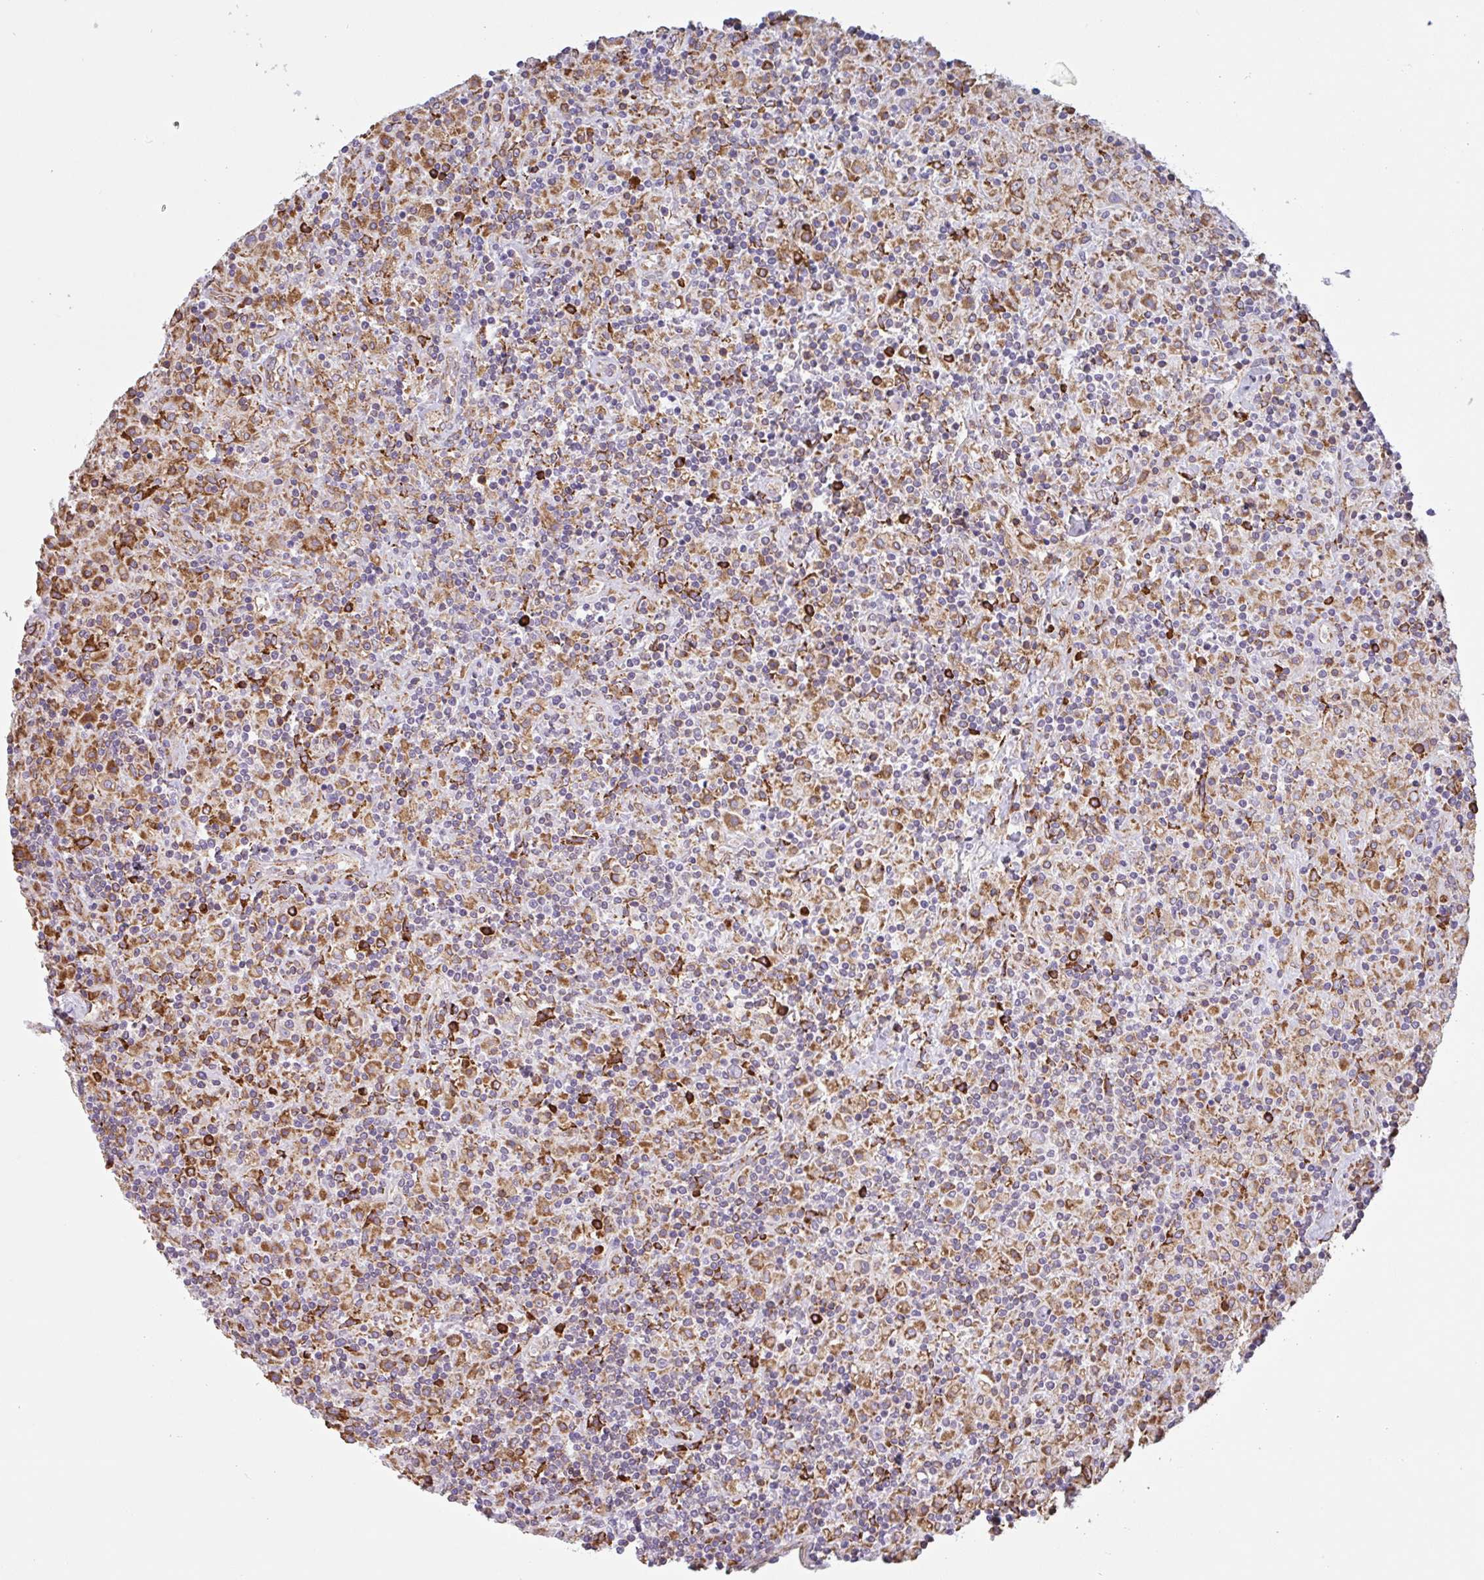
{"staining": {"intensity": "moderate", "quantity": ">75%", "location": "cytoplasmic/membranous"}, "tissue": "lymphoma", "cell_type": "Tumor cells", "image_type": "cancer", "snomed": [{"axis": "morphology", "description": "Hodgkin's disease, NOS"}, {"axis": "topography", "description": "Lymph node"}], "caption": "Immunohistochemistry staining of lymphoma, which demonstrates medium levels of moderate cytoplasmic/membranous staining in approximately >75% of tumor cells indicating moderate cytoplasmic/membranous protein positivity. The staining was performed using DAB (brown) for protein detection and nuclei were counterstained in hematoxylin (blue).", "gene": "DOK4", "patient": {"sex": "male", "age": 70}}